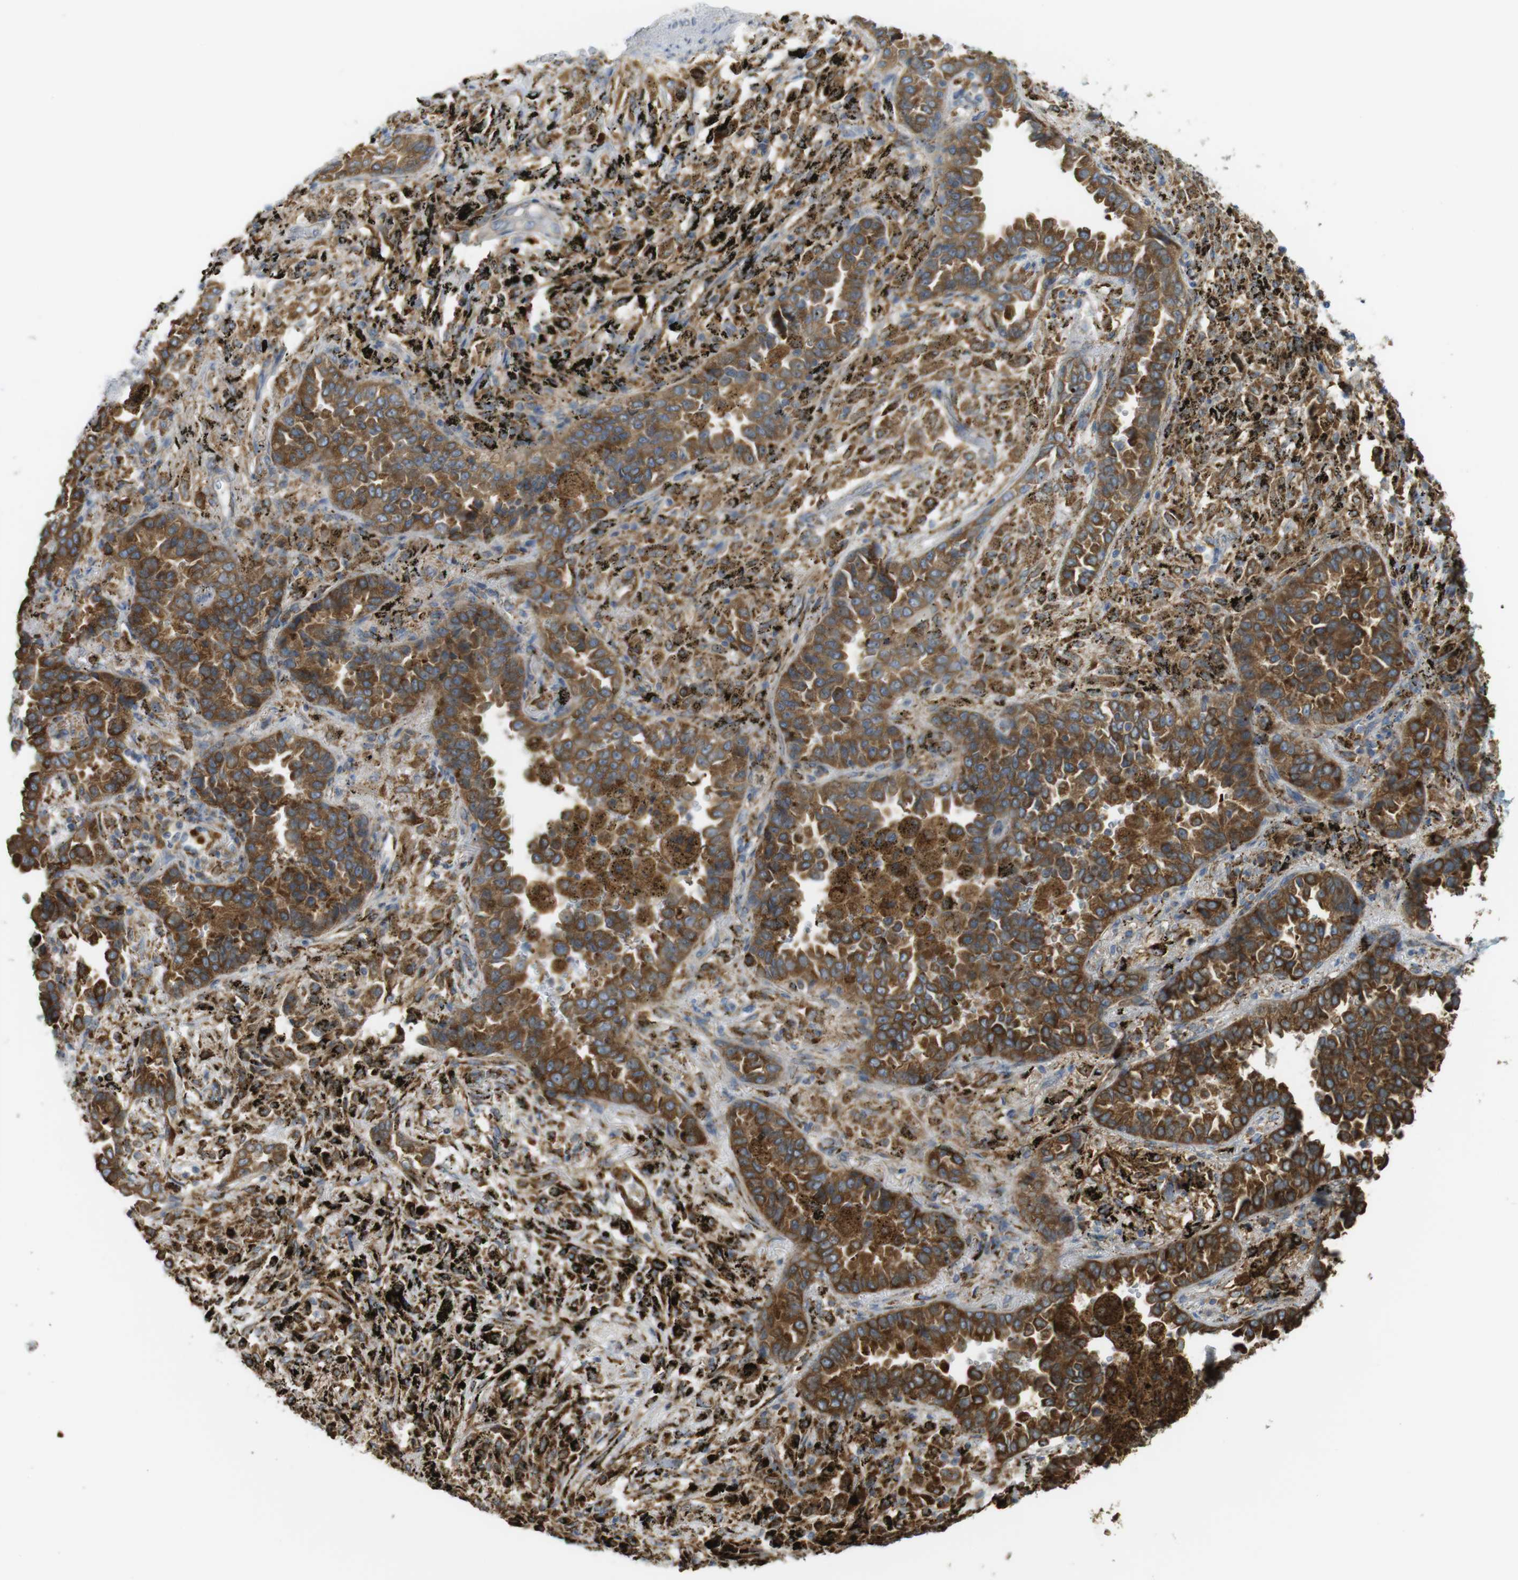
{"staining": {"intensity": "moderate", "quantity": ">75%", "location": "cytoplasmic/membranous"}, "tissue": "lung cancer", "cell_type": "Tumor cells", "image_type": "cancer", "snomed": [{"axis": "morphology", "description": "Normal tissue, NOS"}, {"axis": "morphology", "description": "Adenocarcinoma, NOS"}, {"axis": "topography", "description": "Lung"}], "caption": "DAB immunohistochemical staining of adenocarcinoma (lung) demonstrates moderate cytoplasmic/membranous protein expression in about >75% of tumor cells.", "gene": "MBOAT2", "patient": {"sex": "male", "age": 59}}